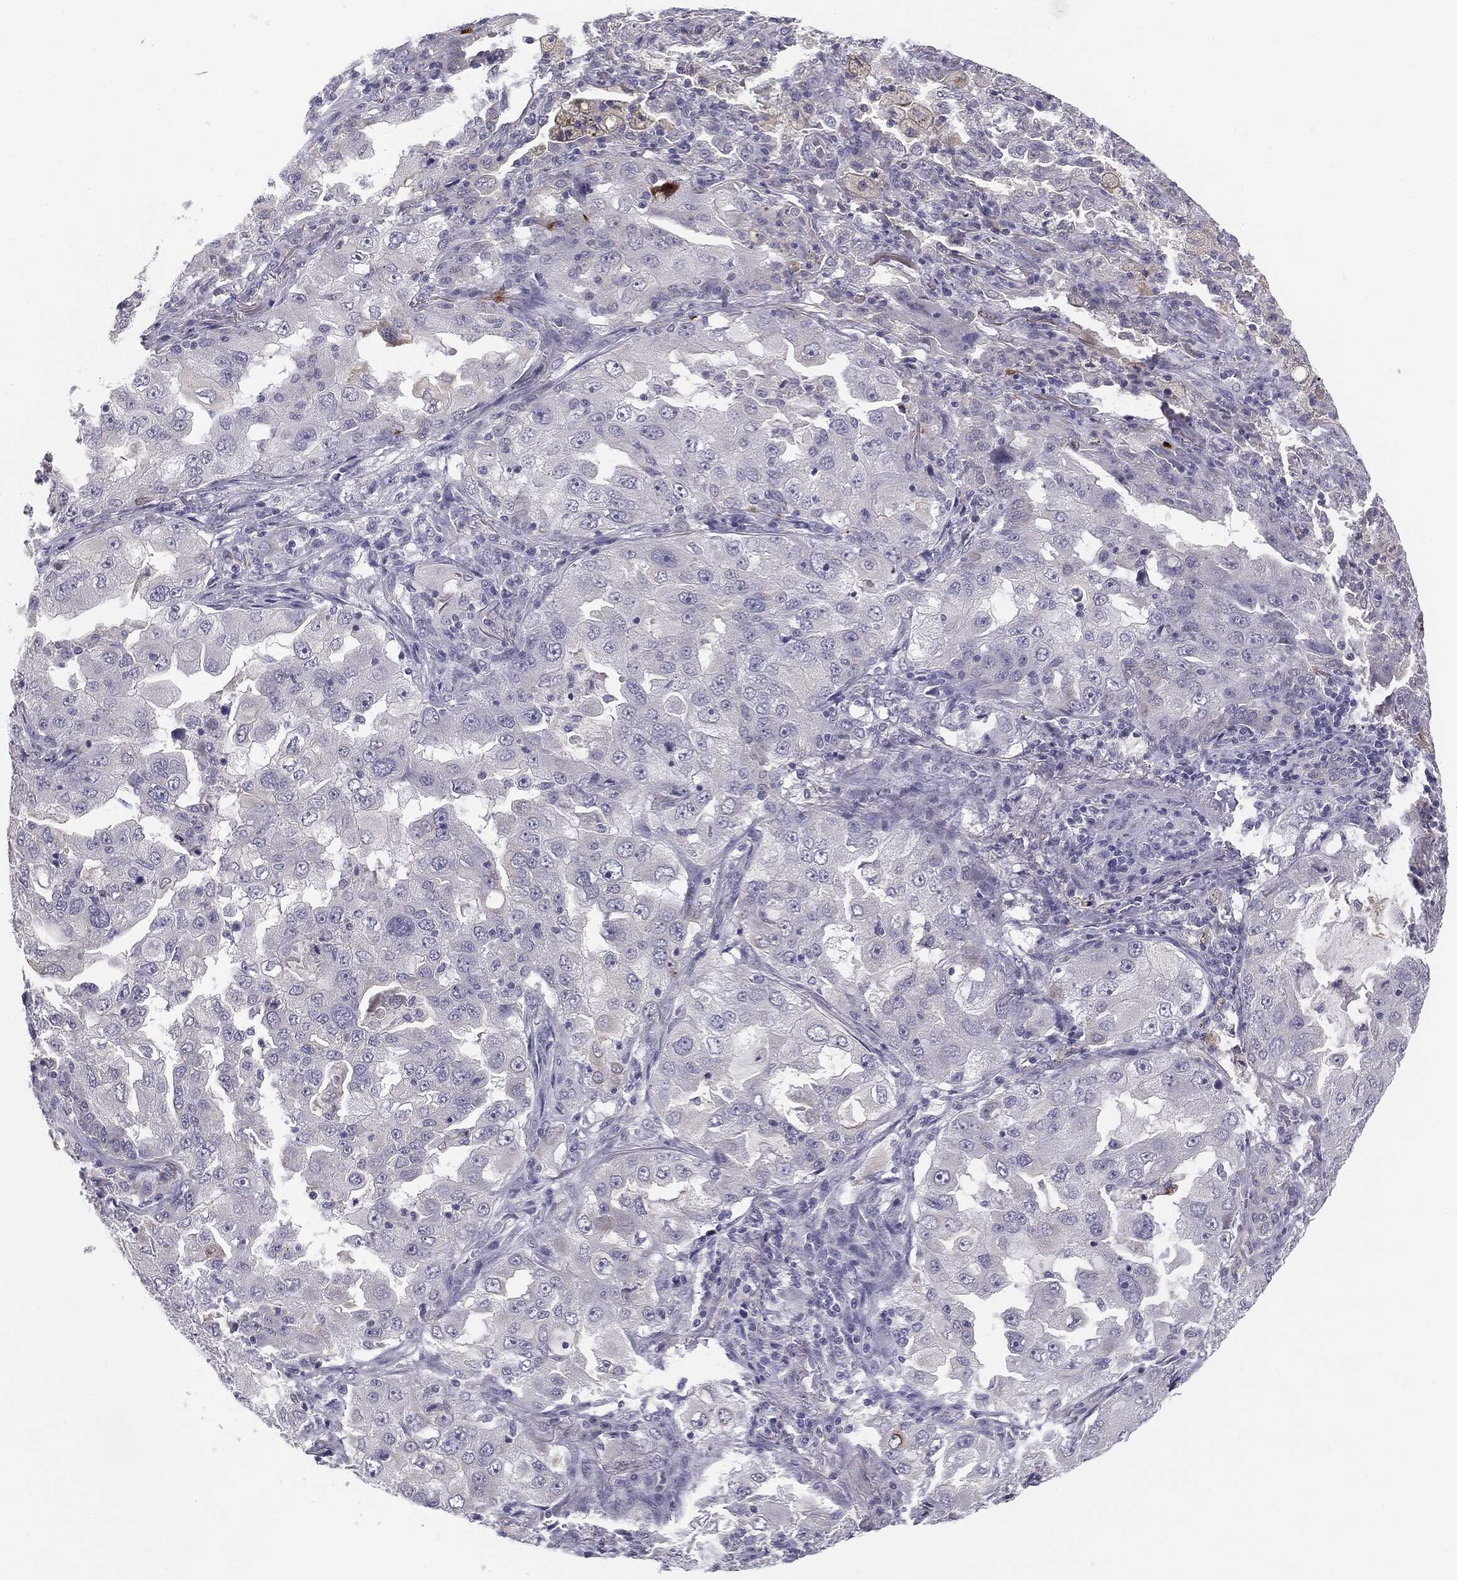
{"staining": {"intensity": "negative", "quantity": "none", "location": "none"}, "tissue": "lung cancer", "cell_type": "Tumor cells", "image_type": "cancer", "snomed": [{"axis": "morphology", "description": "Adenocarcinoma, NOS"}, {"axis": "topography", "description": "Lung"}], "caption": "High magnification brightfield microscopy of adenocarcinoma (lung) stained with DAB (3,3'-diaminobenzidine) (brown) and counterstained with hematoxylin (blue): tumor cells show no significant positivity. (Stains: DAB (3,3'-diaminobenzidine) immunohistochemistry with hematoxylin counter stain, Microscopy: brightfield microscopy at high magnification).", "gene": "MUC1", "patient": {"sex": "female", "age": 61}}